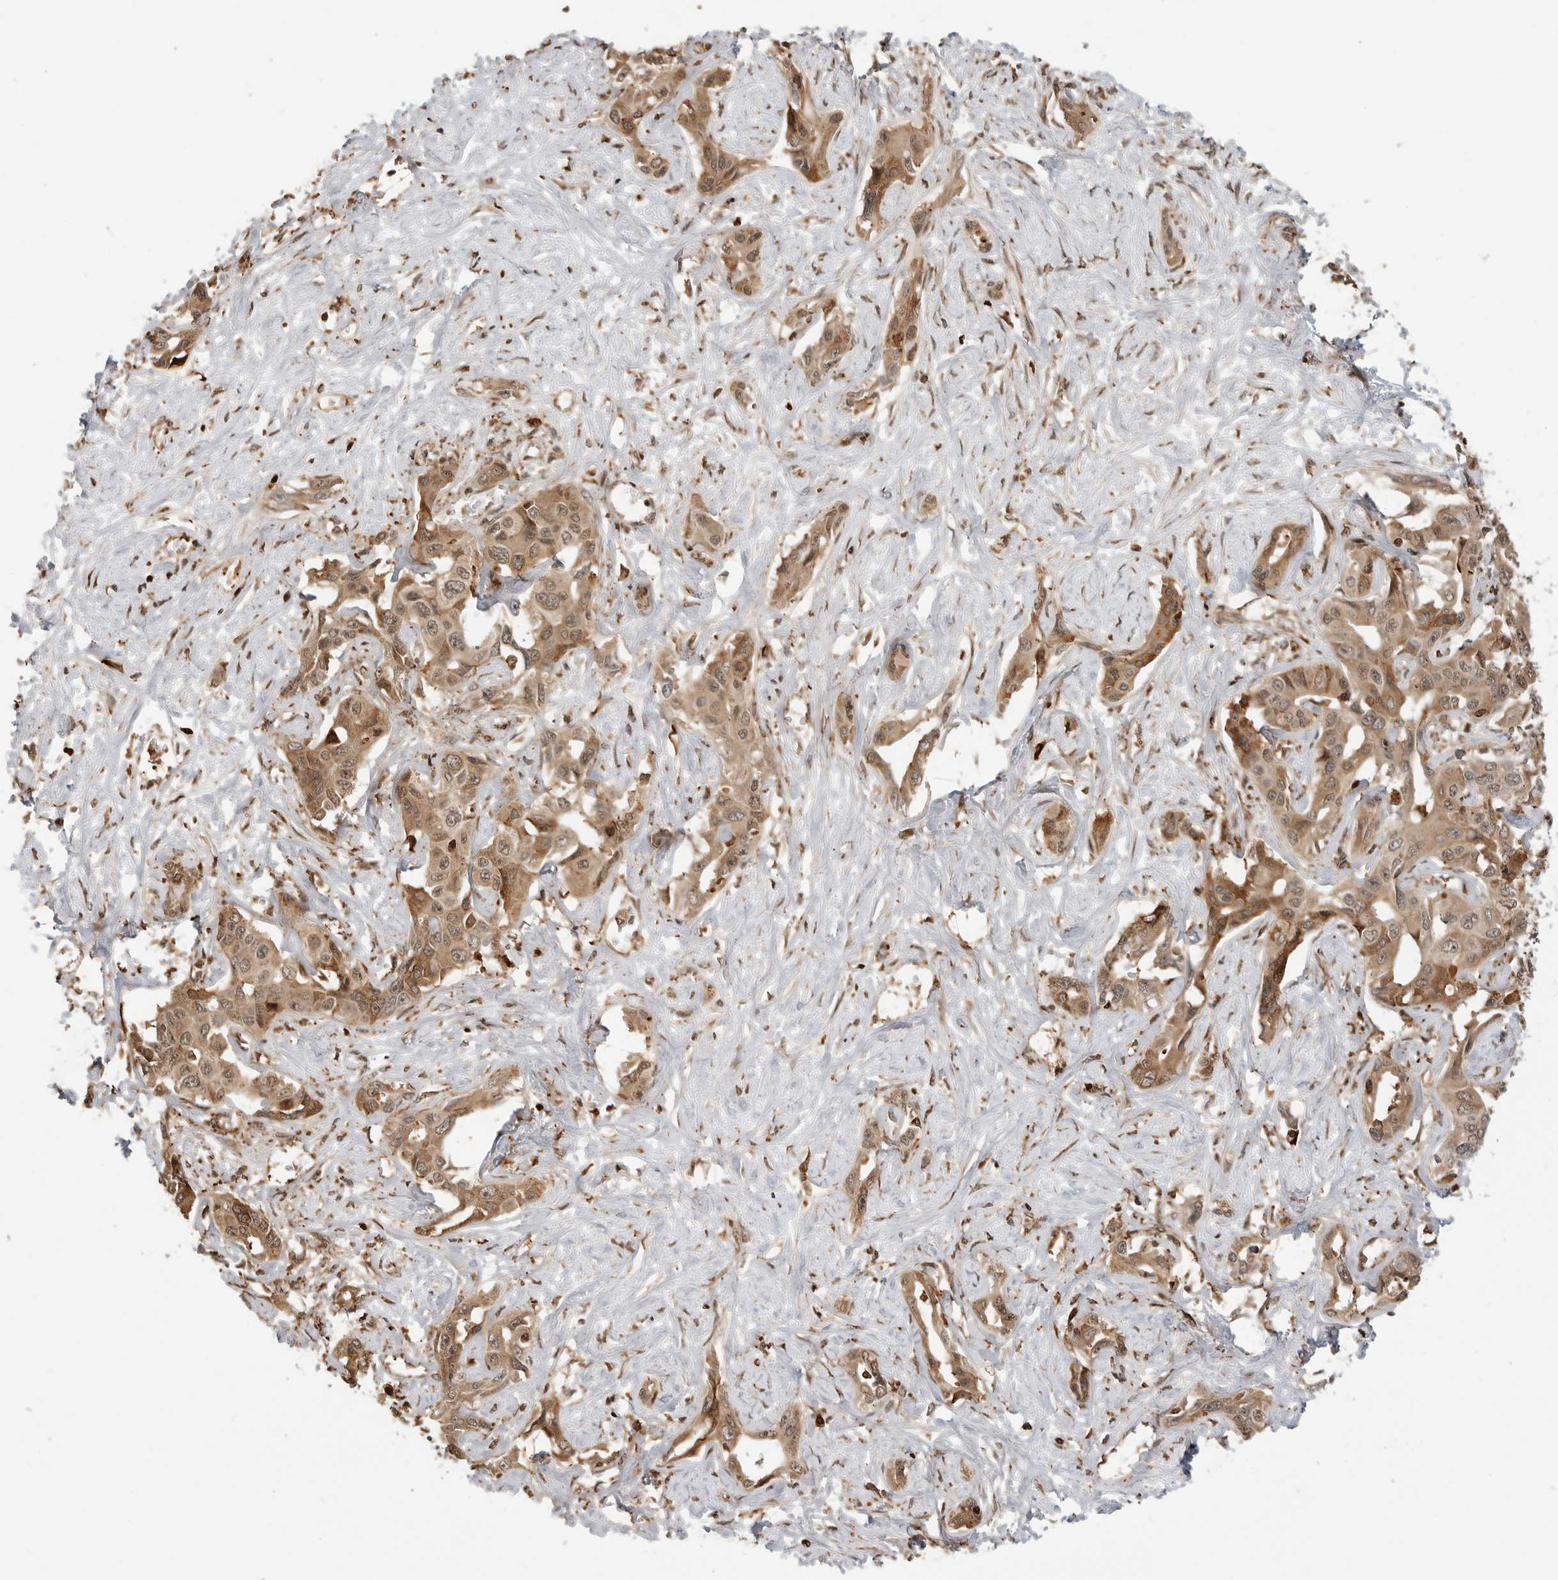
{"staining": {"intensity": "moderate", "quantity": ">75%", "location": "cytoplasmic/membranous,nuclear"}, "tissue": "liver cancer", "cell_type": "Tumor cells", "image_type": "cancer", "snomed": [{"axis": "morphology", "description": "Cholangiocarcinoma"}, {"axis": "topography", "description": "Liver"}], "caption": "This photomicrograph demonstrates liver cancer stained with immunohistochemistry (IHC) to label a protein in brown. The cytoplasmic/membranous and nuclear of tumor cells show moderate positivity for the protein. Nuclei are counter-stained blue.", "gene": "BMP2K", "patient": {"sex": "male", "age": 59}}